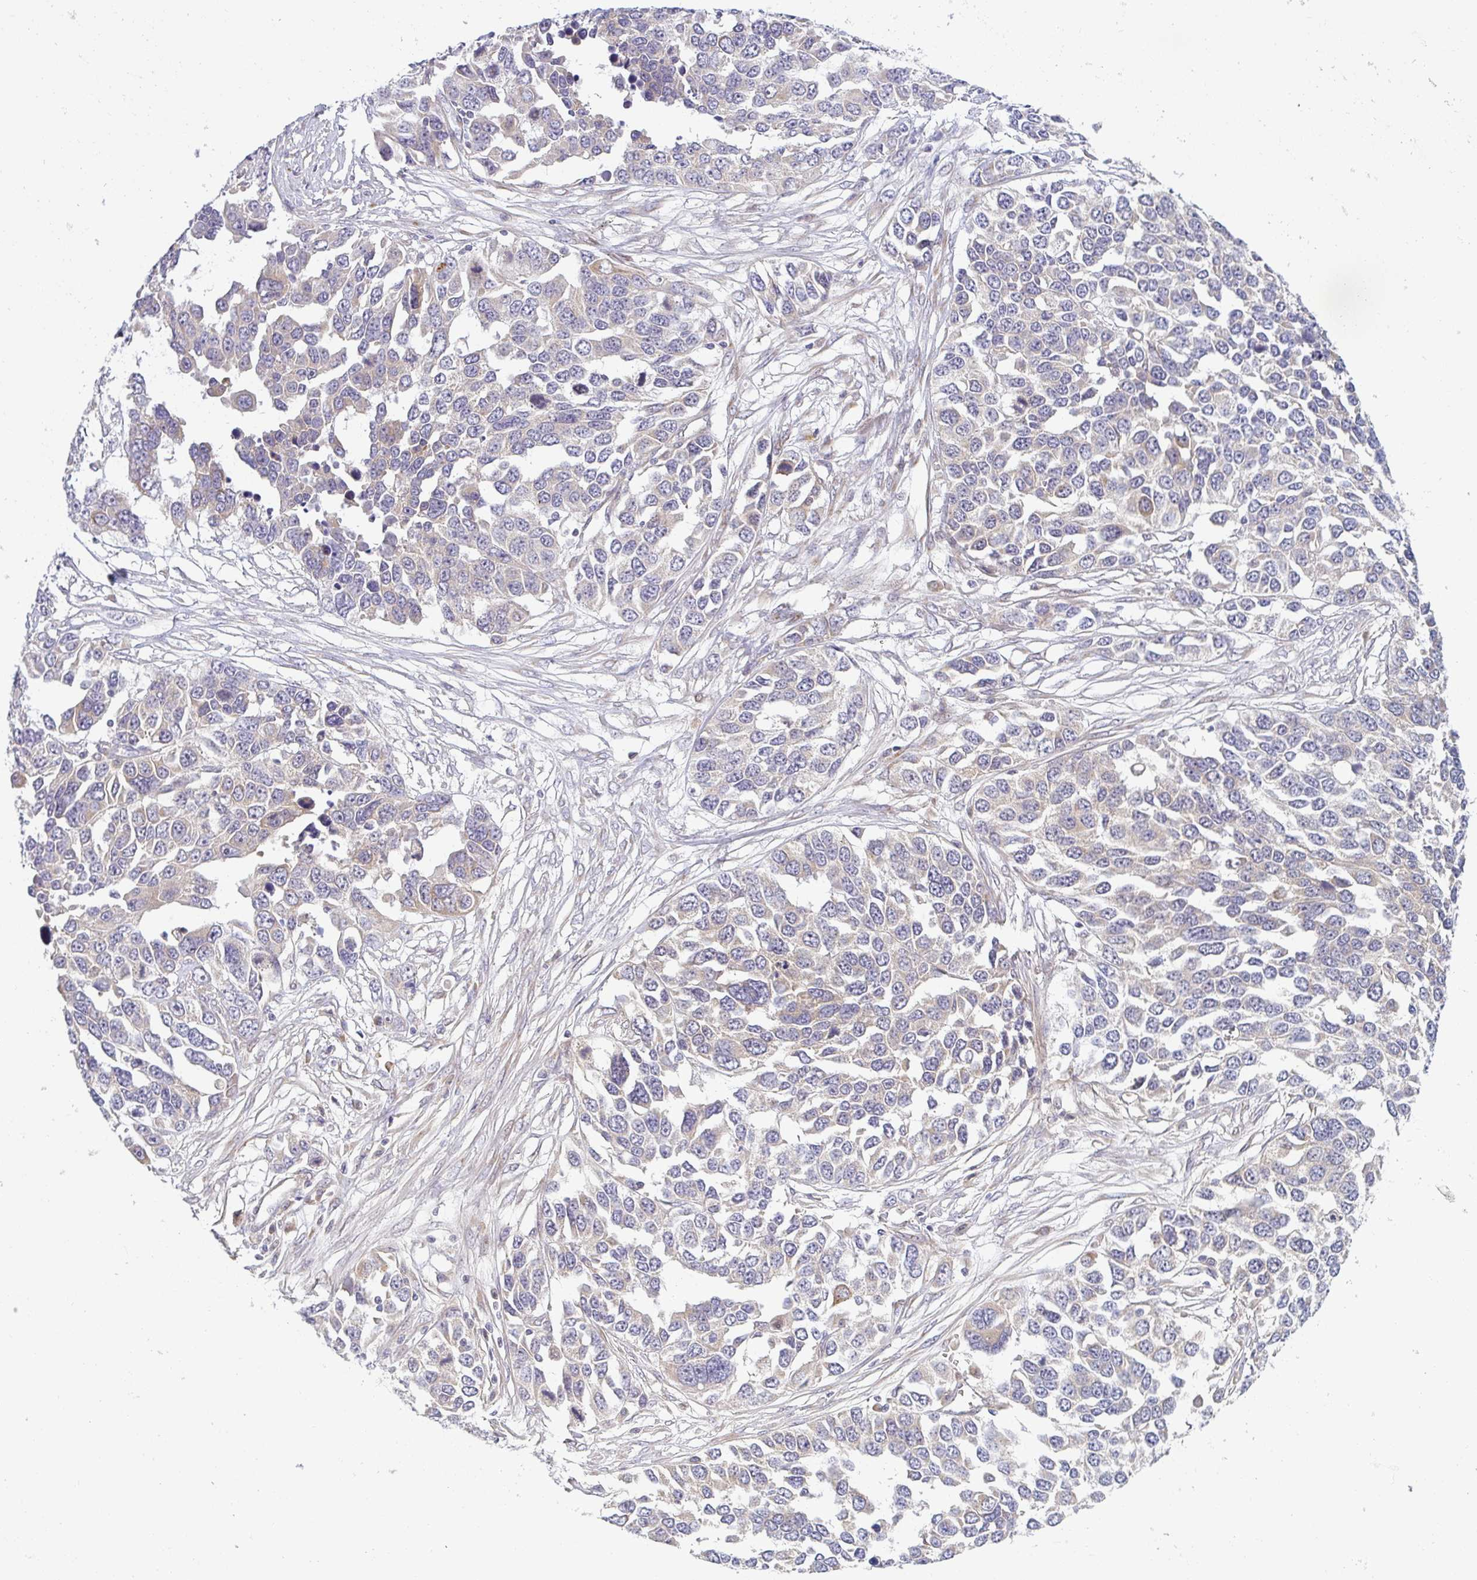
{"staining": {"intensity": "moderate", "quantity": "<25%", "location": "cytoplasmic/membranous"}, "tissue": "ovarian cancer", "cell_type": "Tumor cells", "image_type": "cancer", "snomed": [{"axis": "morphology", "description": "Cystadenocarcinoma, serous, NOS"}, {"axis": "topography", "description": "Ovary"}], "caption": "There is low levels of moderate cytoplasmic/membranous staining in tumor cells of ovarian cancer (serous cystadenocarcinoma), as demonstrated by immunohistochemical staining (brown color).", "gene": "MOB1A", "patient": {"sex": "female", "age": 76}}